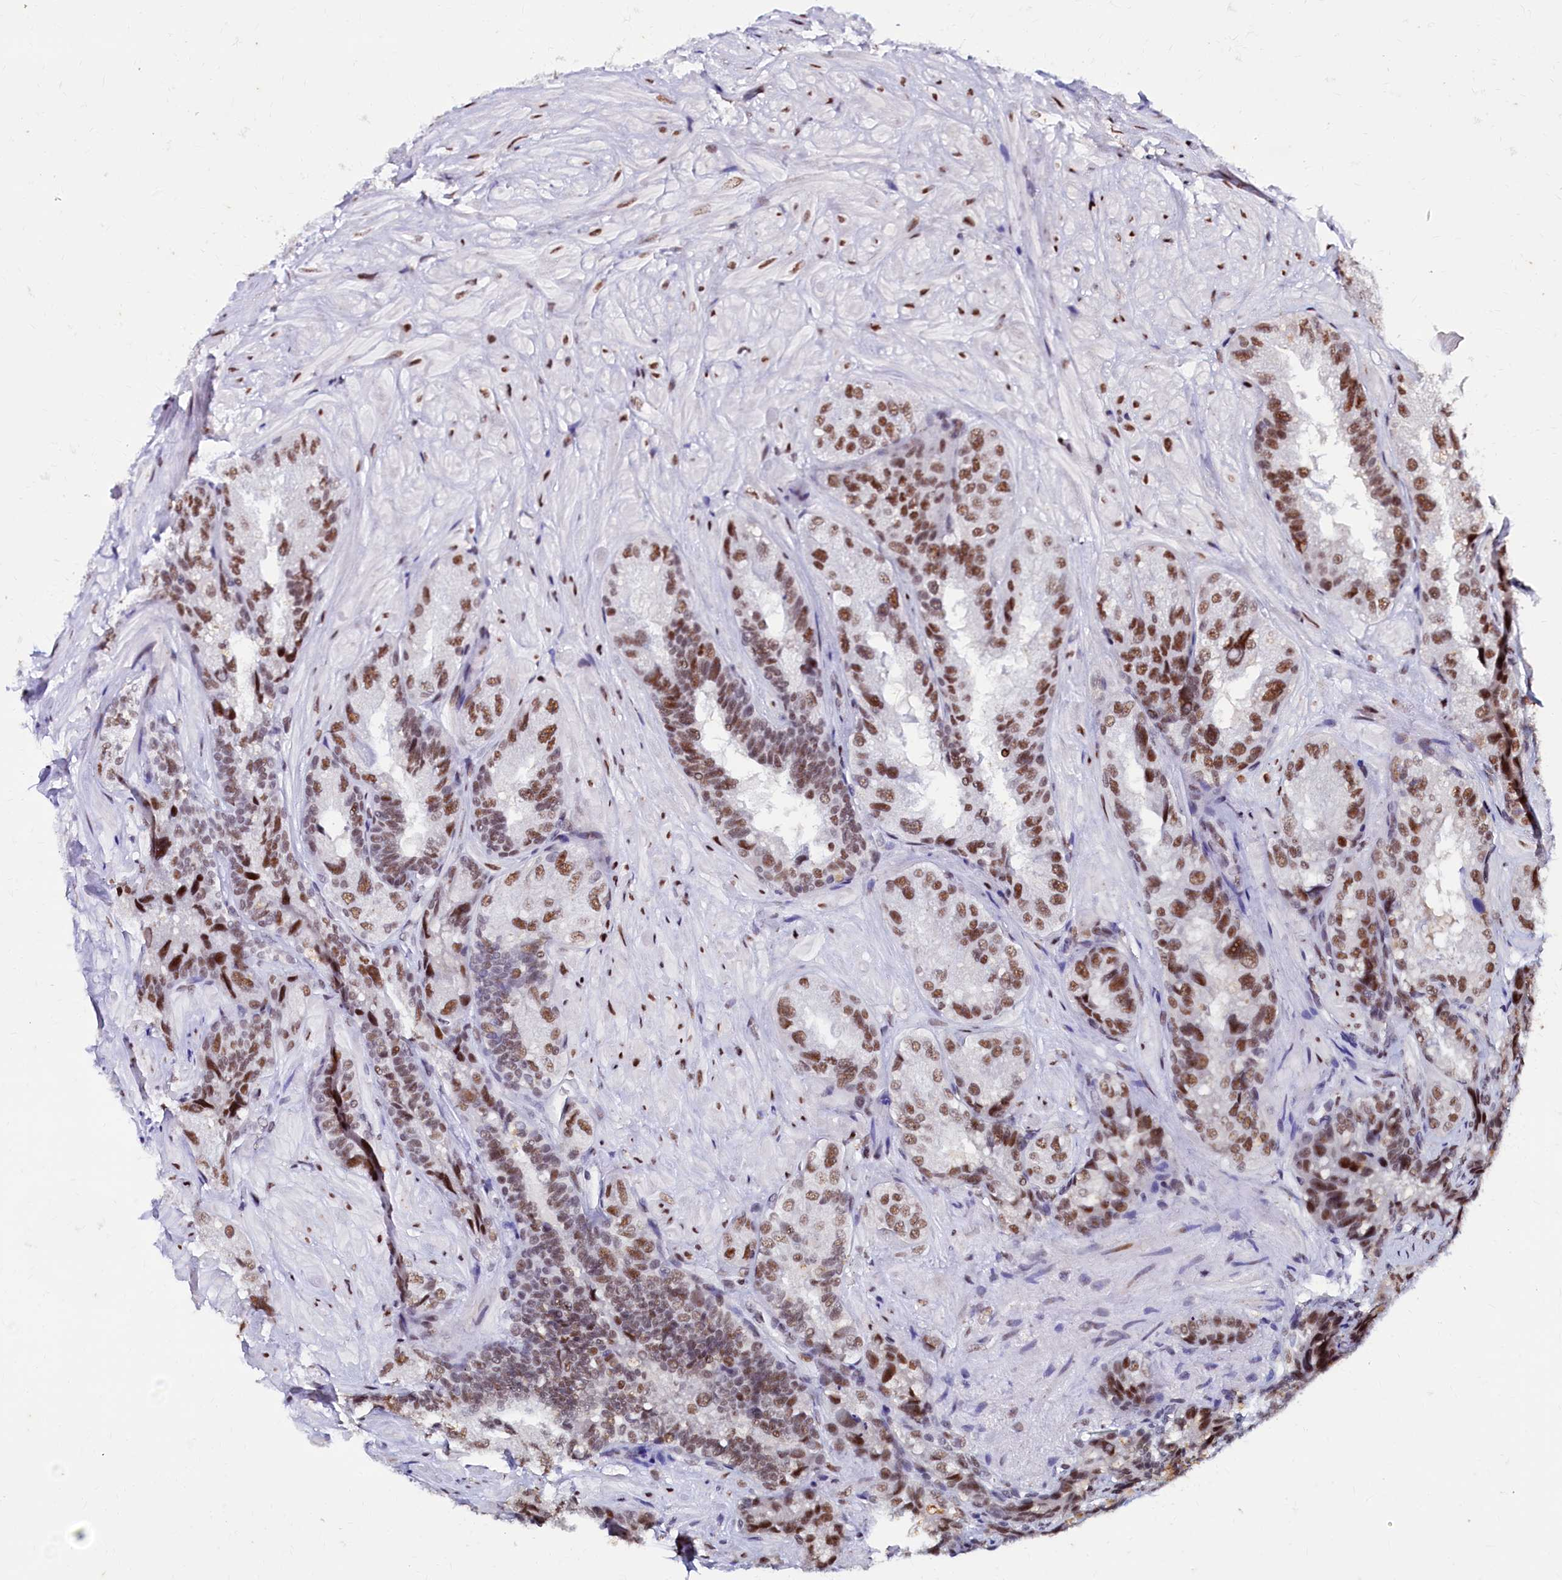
{"staining": {"intensity": "moderate", "quantity": ">75%", "location": "nuclear"}, "tissue": "seminal vesicle", "cell_type": "Glandular cells", "image_type": "normal", "snomed": [{"axis": "morphology", "description": "Normal tissue, NOS"}, {"axis": "topography", "description": "Prostate and seminal vesicle, NOS"}, {"axis": "topography", "description": "Prostate"}, {"axis": "topography", "description": "Seminal veicle"}], "caption": "Human seminal vesicle stained for a protein (brown) reveals moderate nuclear positive staining in about >75% of glandular cells.", "gene": "CPSF7", "patient": {"sex": "male", "age": 67}}